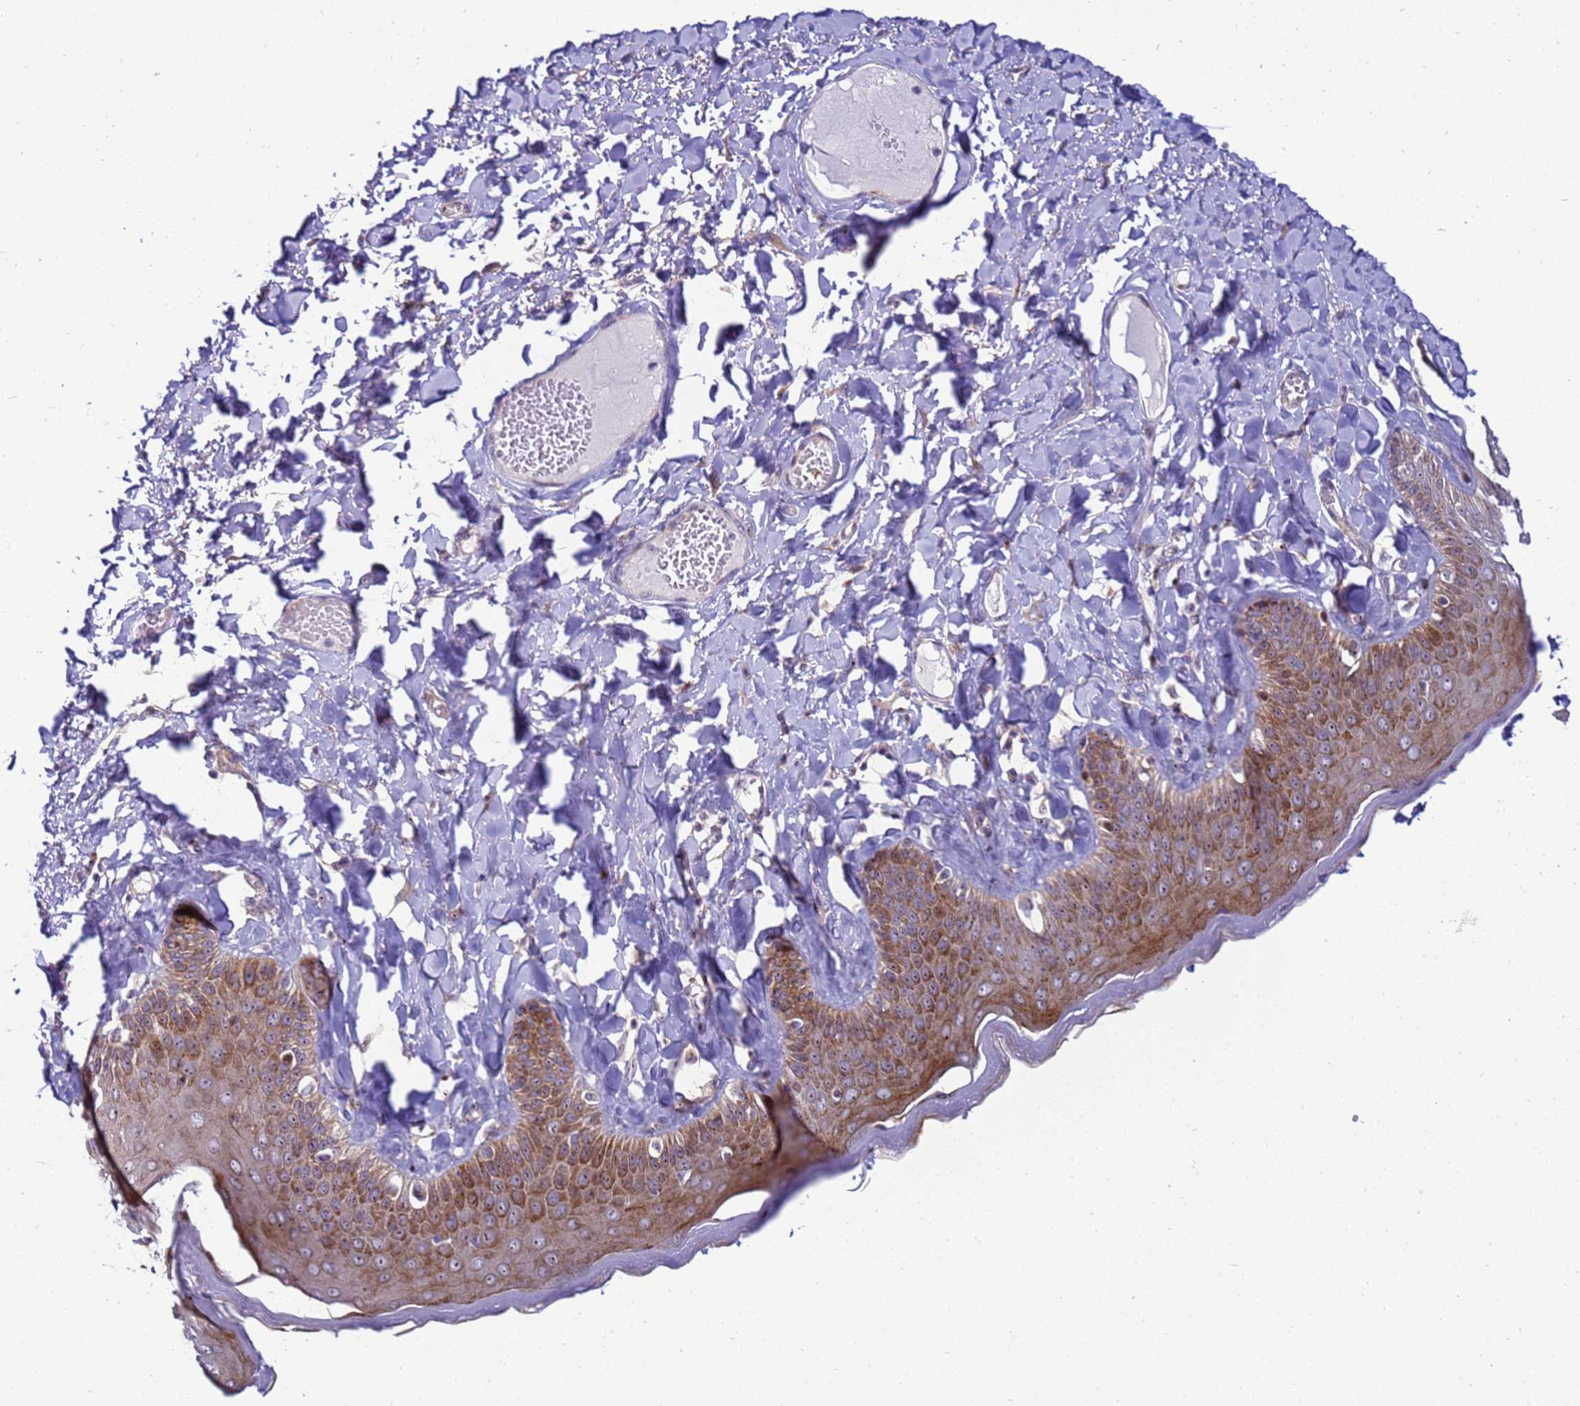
{"staining": {"intensity": "moderate", "quantity": ">75%", "location": "cytoplasmic/membranous"}, "tissue": "skin", "cell_type": "Epidermal cells", "image_type": "normal", "snomed": [{"axis": "morphology", "description": "Normal tissue, NOS"}, {"axis": "topography", "description": "Anal"}], "caption": "Skin stained with DAB immunohistochemistry (IHC) demonstrates medium levels of moderate cytoplasmic/membranous staining in about >75% of epidermal cells. Nuclei are stained in blue.", "gene": "RSPO1", "patient": {"sex": "male", "age": 69}}